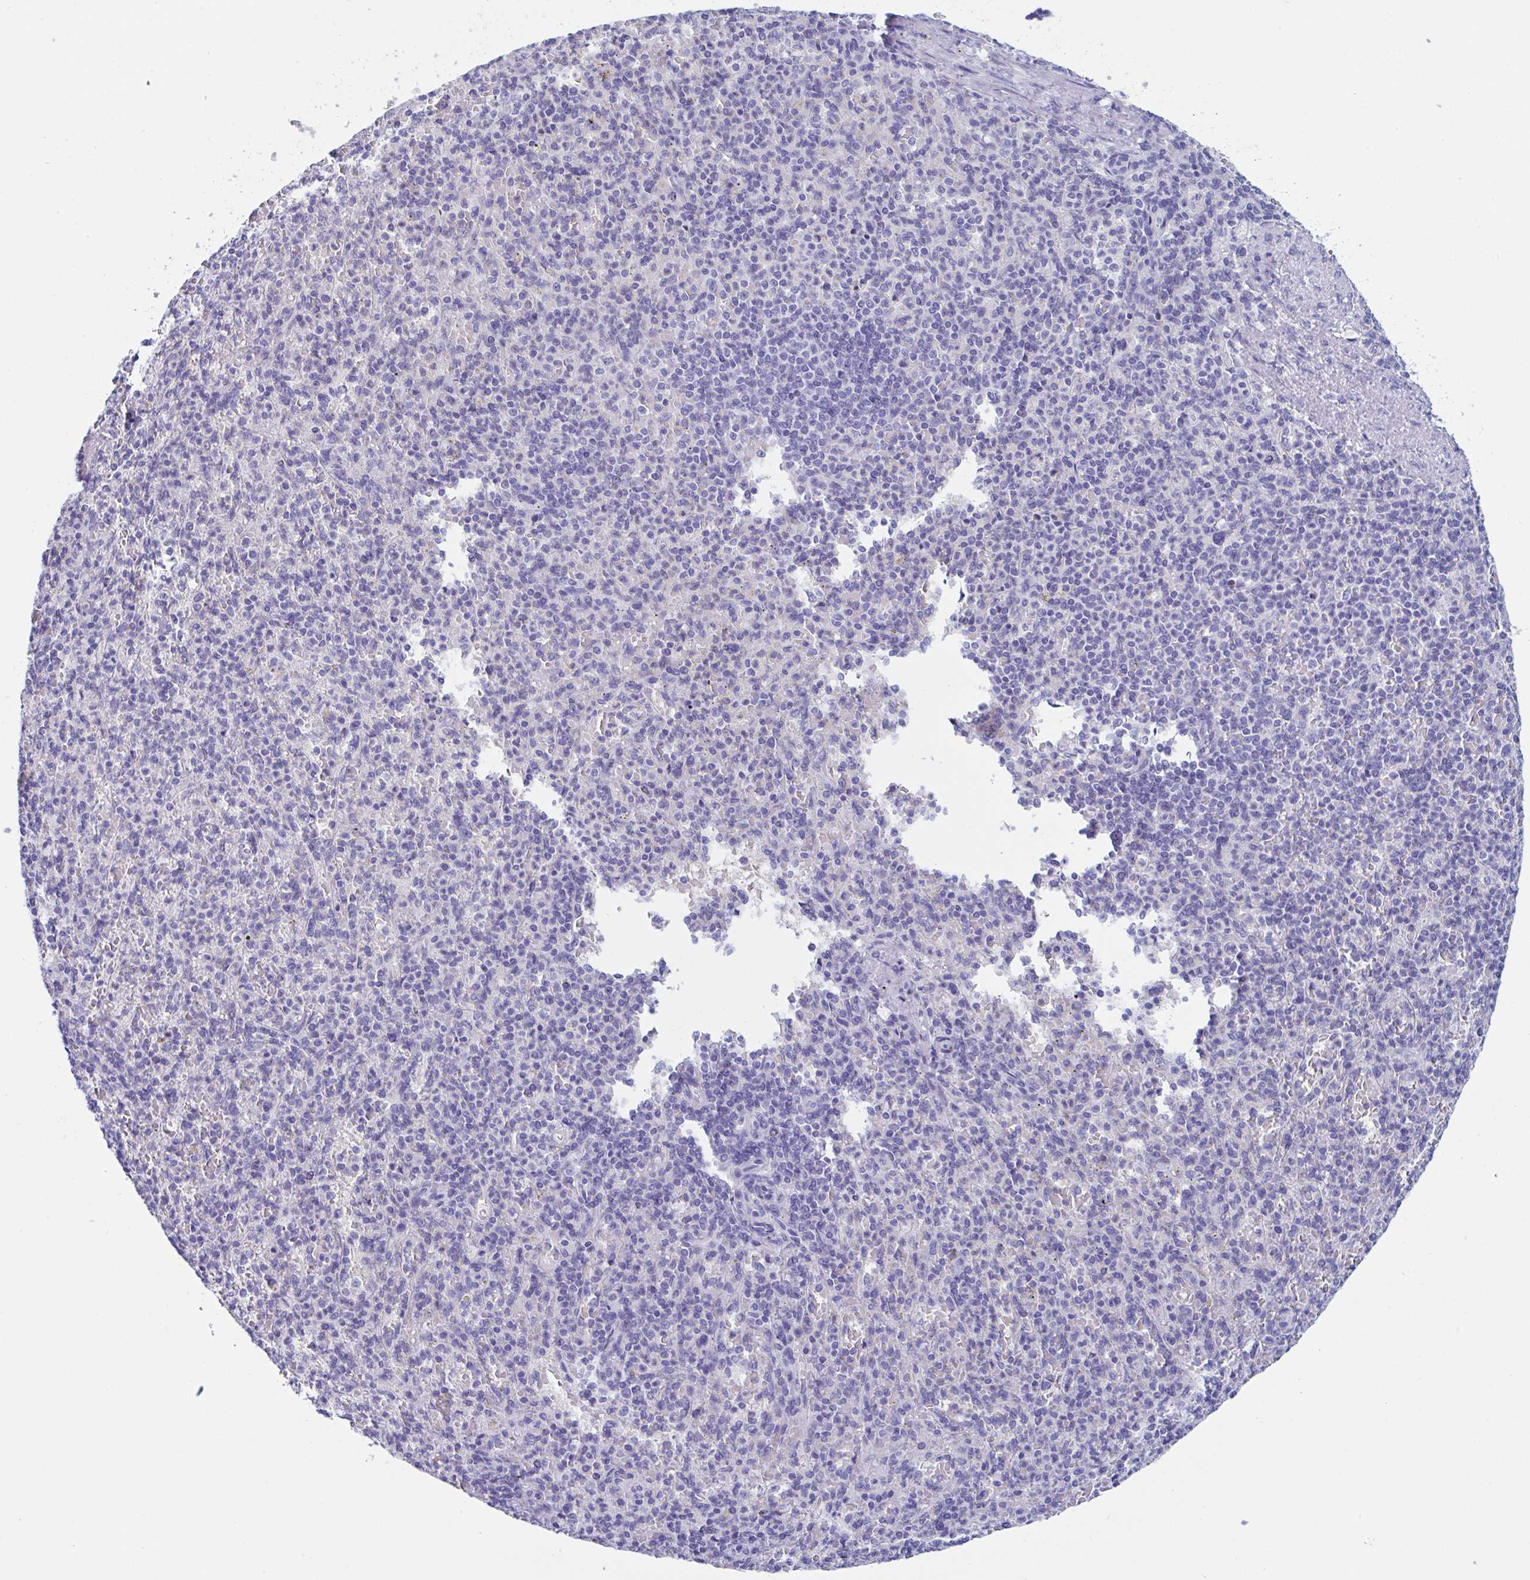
{"staining": {"intensity": "negative", "quantity": "none", "location": "none"}, "tissue": "spleen", "cell_type": "Cells in red pulp", "image_type": "normal", "snomed": [{"axis": "morphology", "description": "Normal tissue, NOS"}, {"axis": "topography", "description": "Spleen"}], "caption": "Cells in red pulp are negative for protein expression in benign human spleen. Nuclei are stained in blue.", "gene": "ZPBP", "patient": {"sex": "female", "age": 74}}